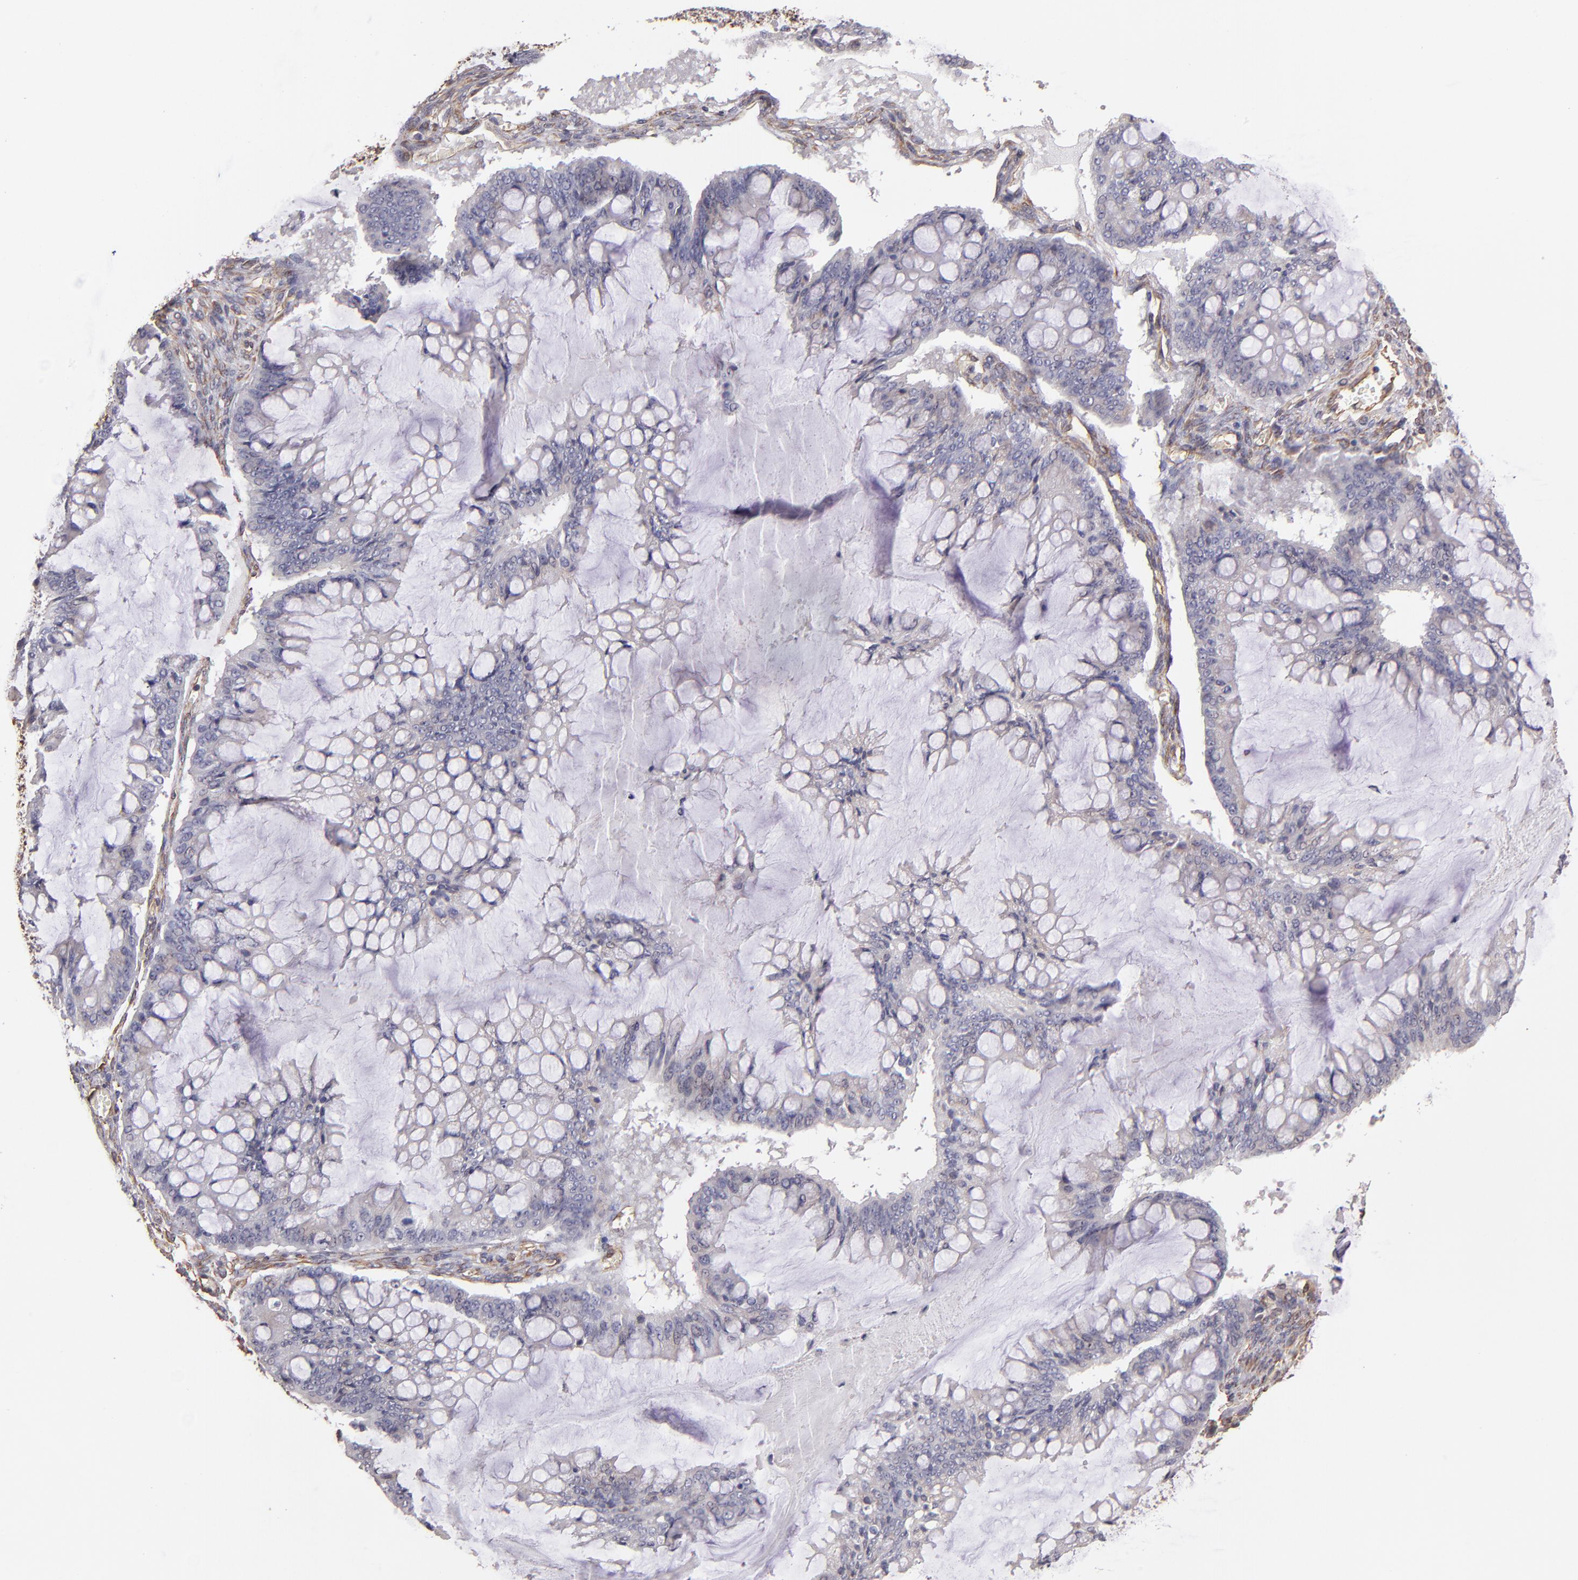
{"staining": {"intensity": "negative", "quantity": "none", "location": "none"}, "tissue": "ovarian cancer", "cell_type": "Tumor cells", "image_type": "cancer", "snomed": [{"axis": "morphology", "description": "Cystadenocarcinoma, mucinous, NOS"}, {"axis": "topography", "description": "Ovary"}], "caption": "Tumor cells show no significant positivity in ovarian cancer. Nuclei are stained in blue.", "gene": "ABCC1", "patient": {"sex": "female", "age": 73}}